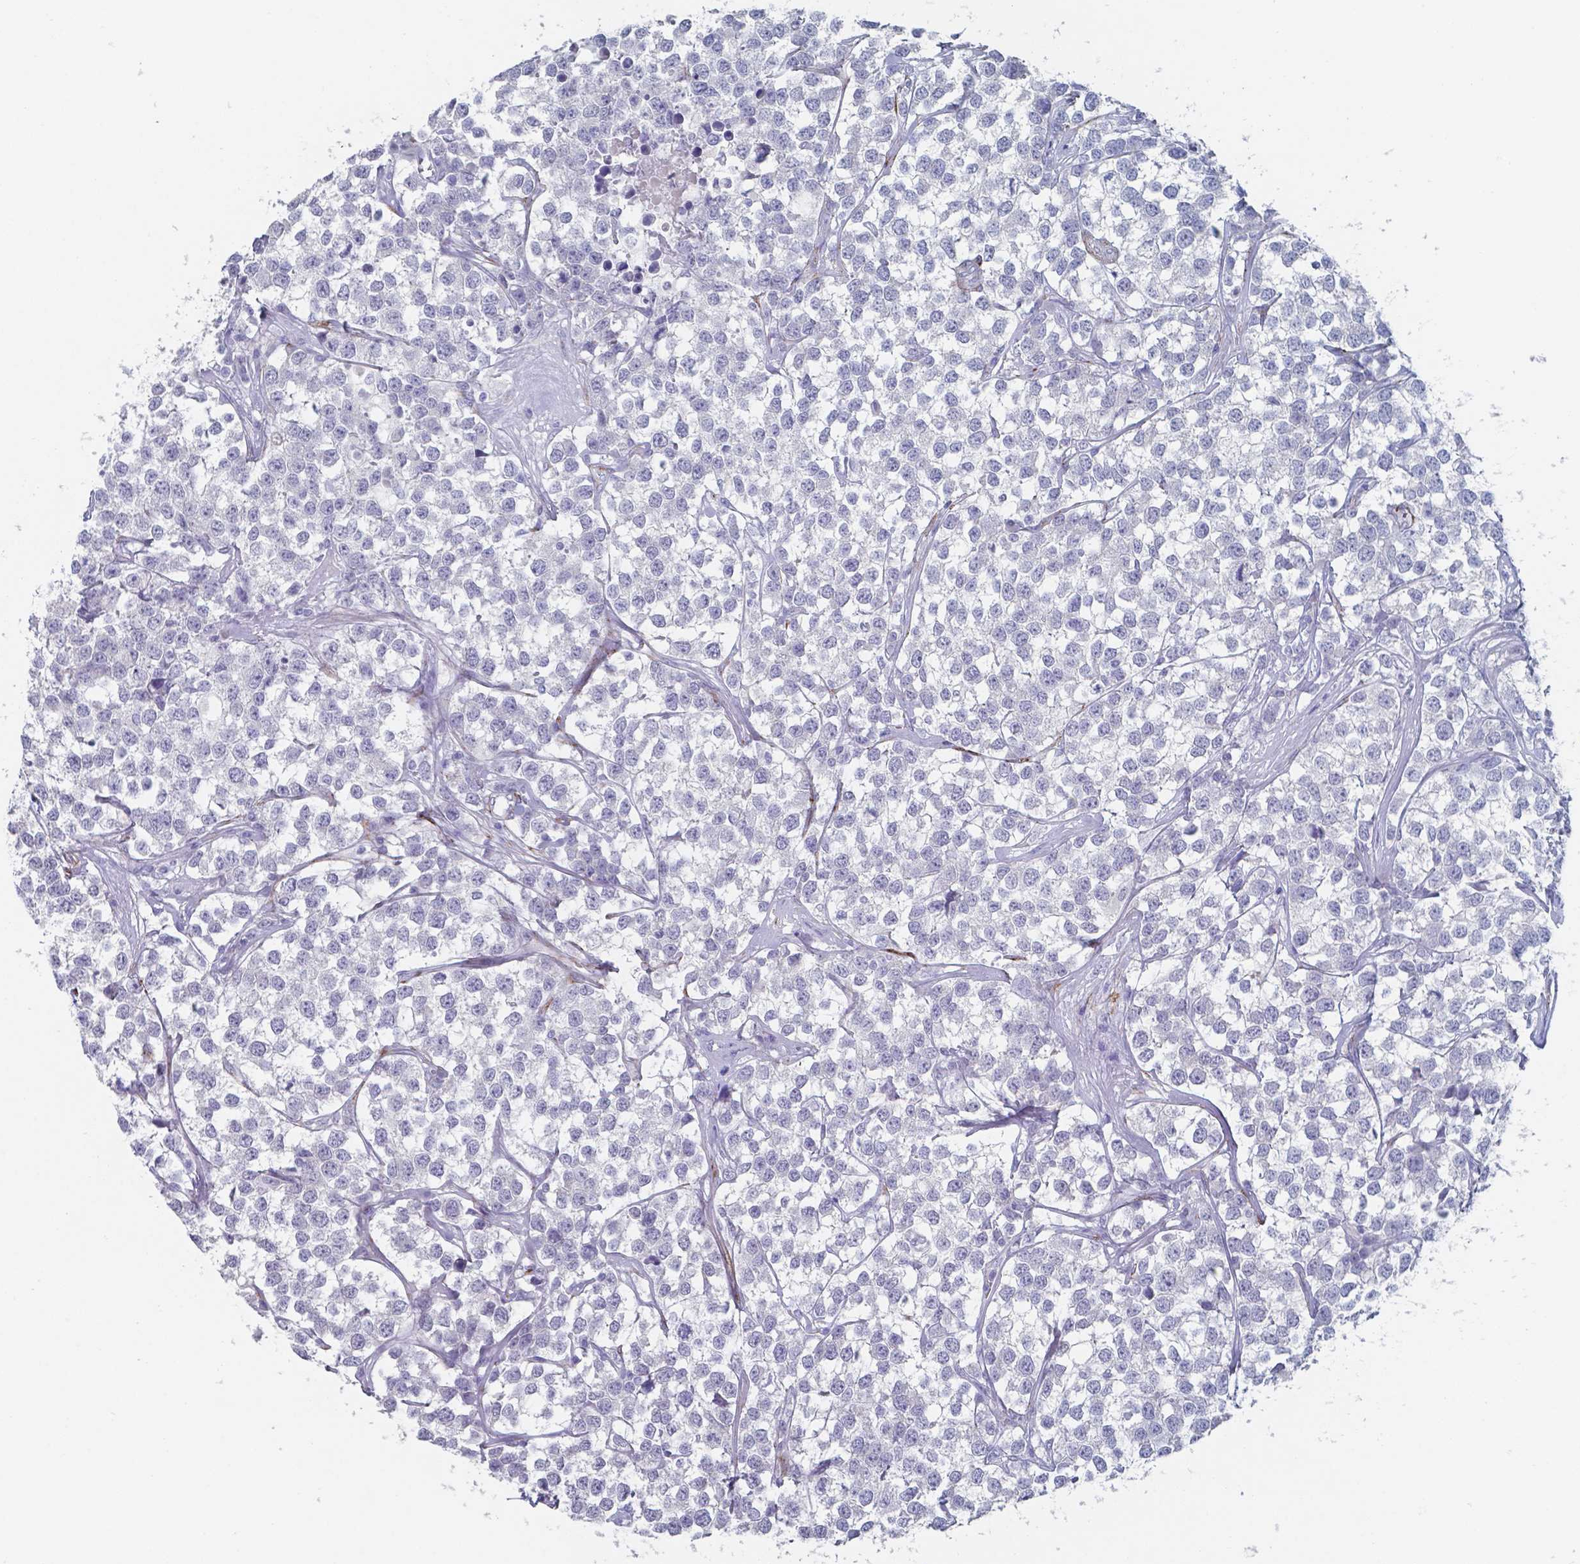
{"staining": {"intensity": "negative", "quantity": "none", "location": "none"}, "tissue": "testis cancer", "cell_type": "Tumor cells", "image_type": "cancer", "snomed": [{"axis": "morphology", "description": "Seminoma, NOS"}, {"axis": "topography", "description": "Testis"}], "caption": "This image is of testis cancer (seminoma) stained with immunohistochemistry (IHC) to label a protein in brown with the nuclei are counter-stained blue. There is no positivity in tumor cells.", "gene": "PLA2R1", "patient": {"sex": "male", "age": 59}}